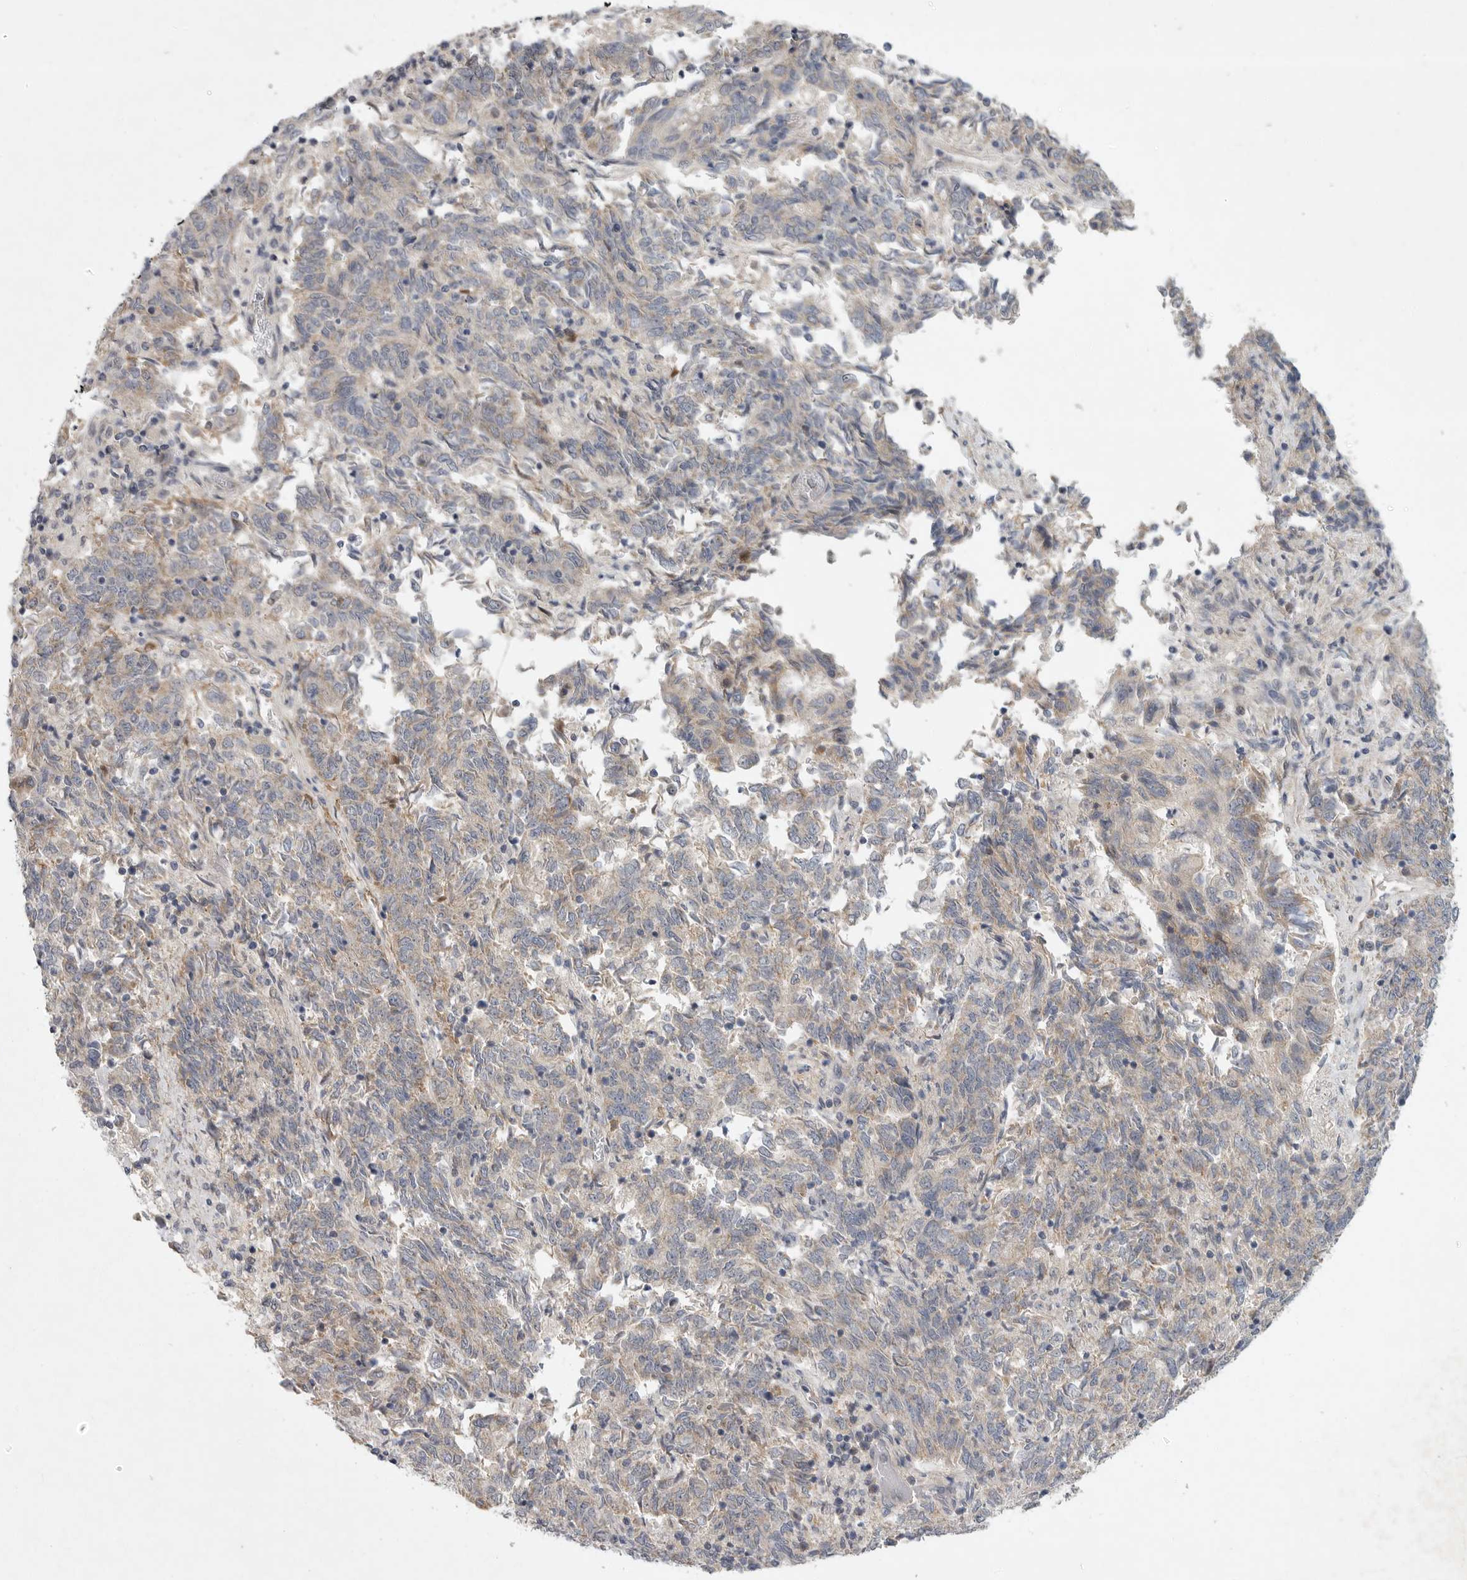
{"staining": {"intensity": "weak", "quantity": "25%-75%", "location": "cytoplasmic/membranous"}, "tissue": "endometrial cancer", "cell_type": "Tumor cells", "image_type": "cancer", "snomed": [{"axis": "morphology", "description": "Adenocarcinoma, NOS"}, {"axis": "topography", "description": "Endometrium"}], "caption": "Tumor cells exhibit low levels of weak cytoplasmic/membranous expression in about 25%-75% of cells in human adenocarcinoma (endometrial). The protein is stained brown, and the nuclei are stained in blue (DAB IHC with brightfield microscopy, high magnification).", "gene": "FBXO43", "patient": {"sex": "female", "age": 80}}